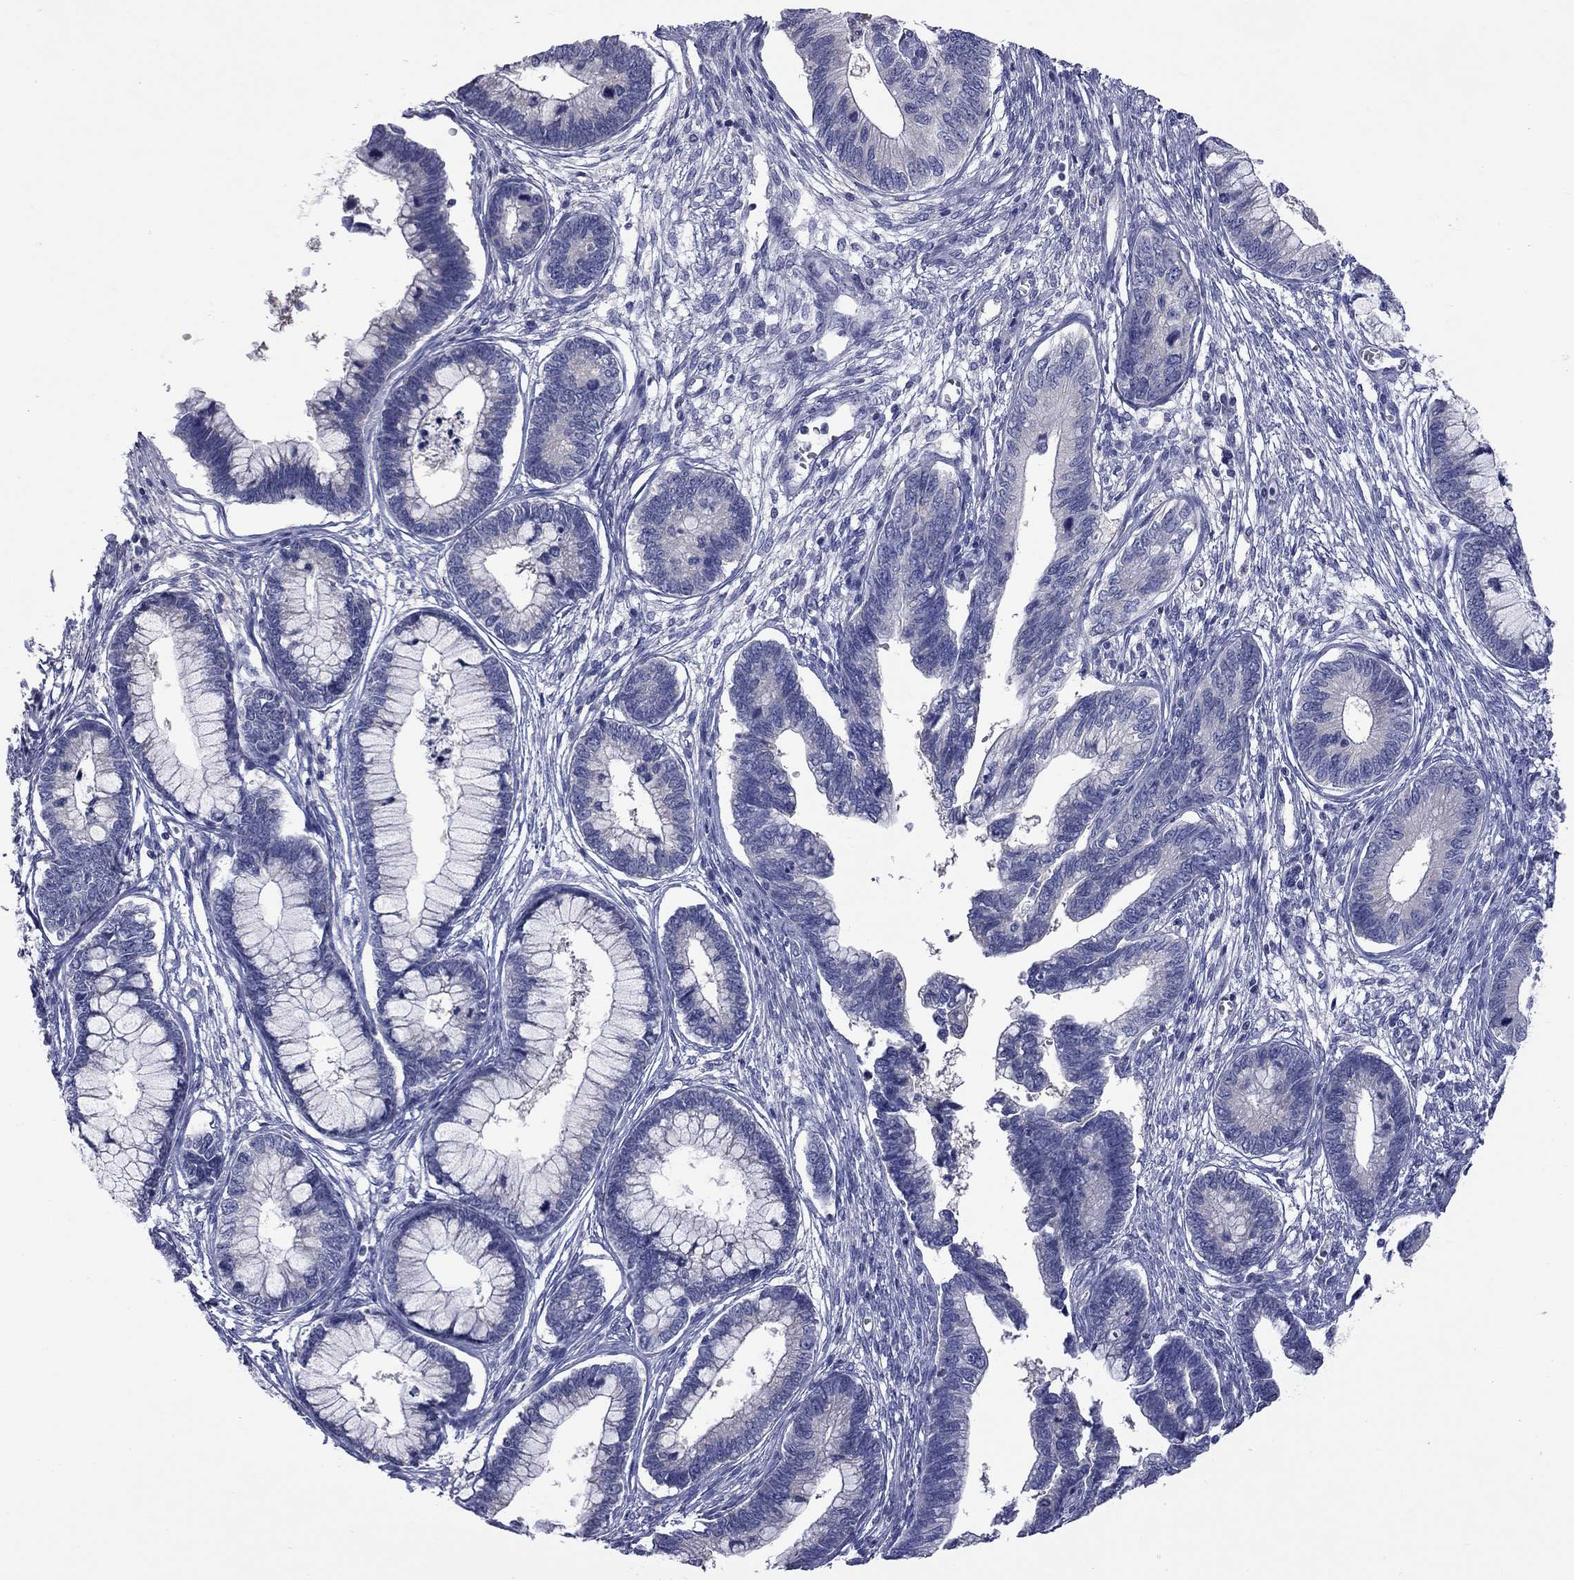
{"staining": {"intensity": "negative", "quantity": "none", "location": "none"}, "tissue": "cervical cancer", "cell_type": "Tumor cells", "image_type": "cancer", "snomed": [{"axis": "morphology", "description": "Adenocarcinoma, NOS"}, {"axis": "topography", "description": "Cervix"}], "caption": "High power microscopy image of an immunohistochemistry (IHC) micrograph of cervical cancer (adenocarcinoma), revealing no significant staining in tumor cells.", "gene": "ABCB4", "patient": {"sex": "female", "age": 44}}